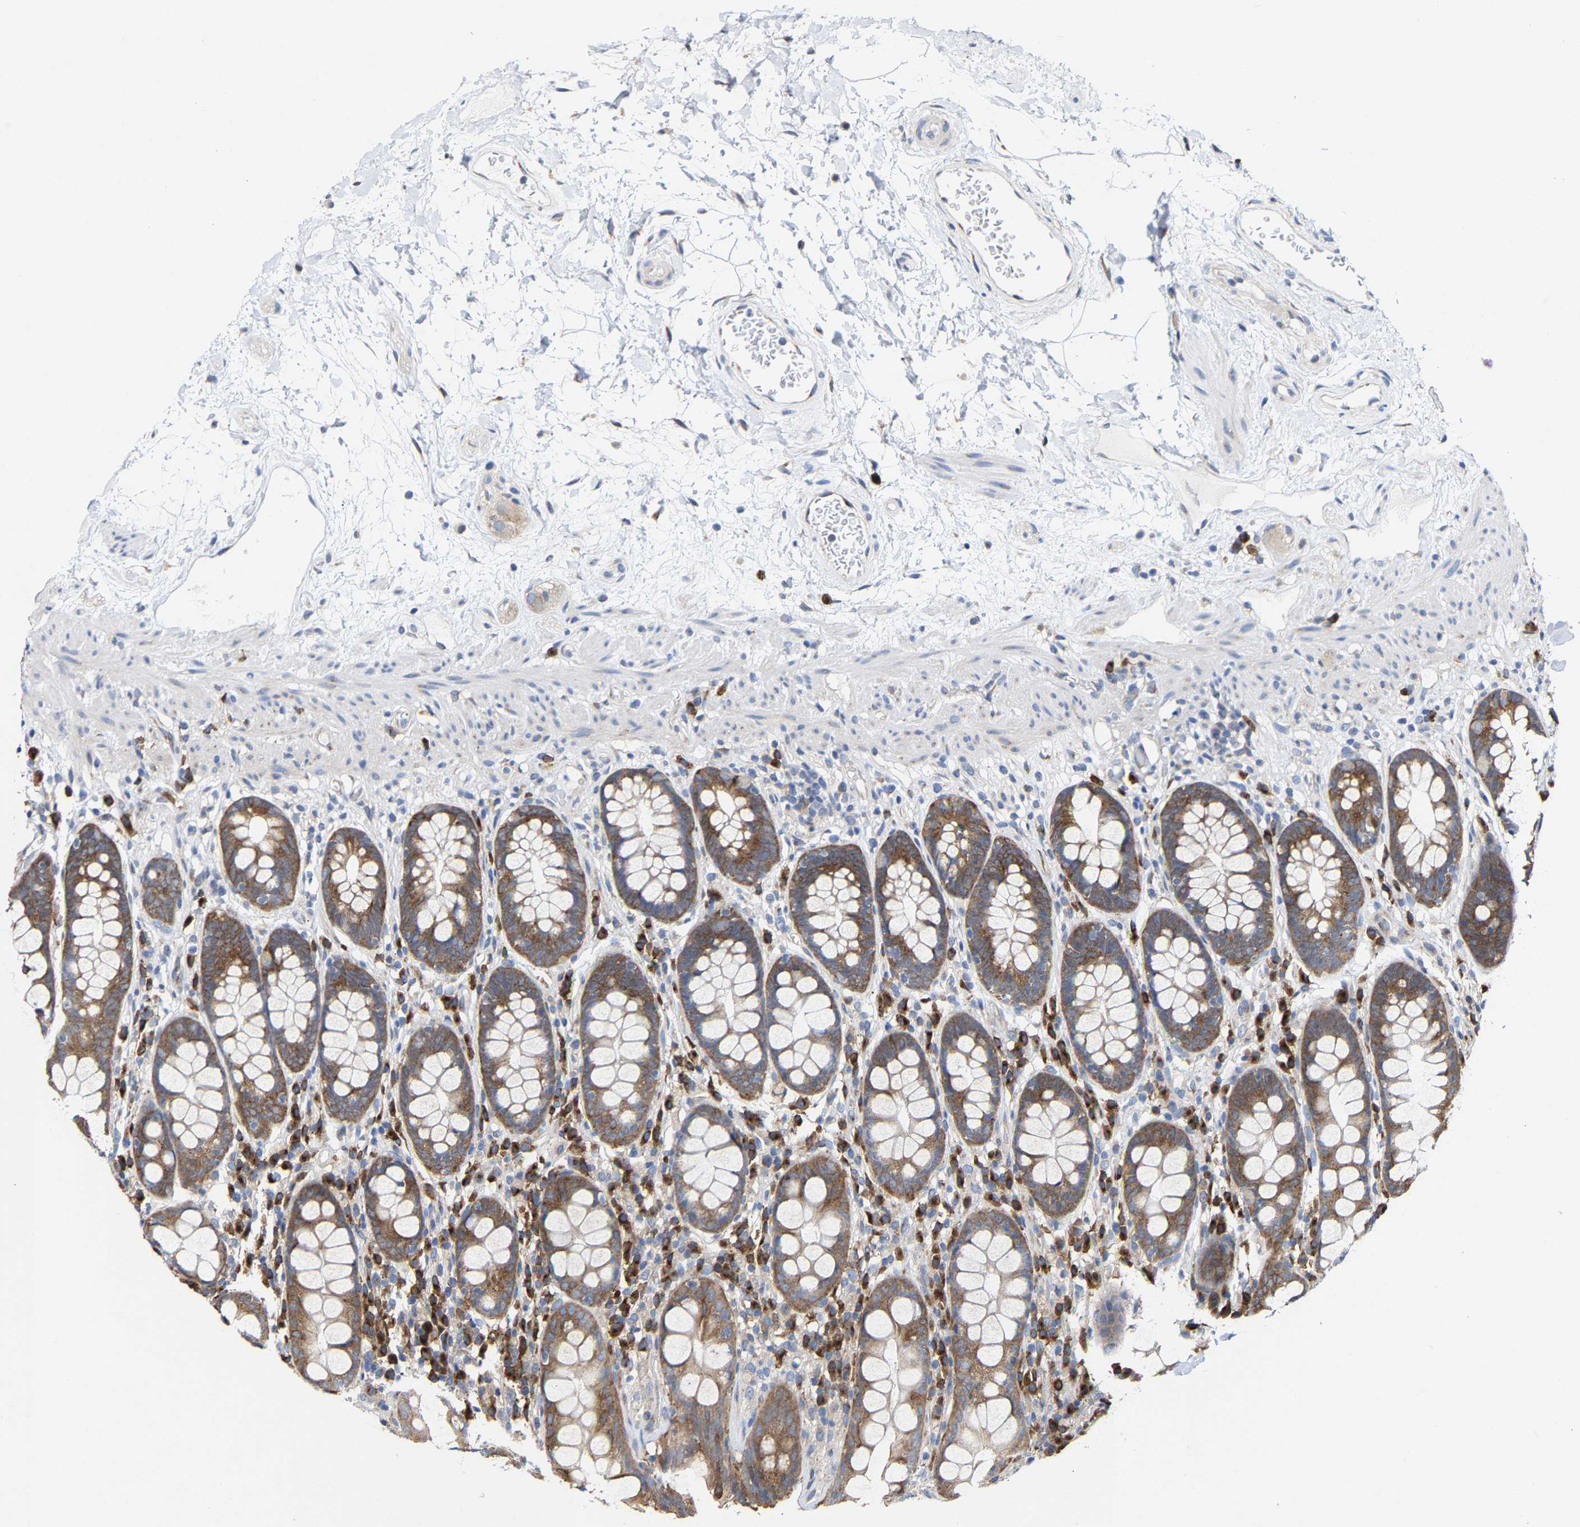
{"staining": {"intensity": "moderate", "quantity": ">75%", "location": "cytoplasmic/membranous"}, "tissue": "rectum", "cell_type": "Glandular cells", "image_type": "normal", "snomed": [{"axis": "morphology", "description": "Normal tissue, NOS"}, {"axis": "topography", "description": "Rectum"}], "caption": "A high-resolution histopathology image shows IHC staining of benign rectum, which reveals moderate cytoplasmic/membranous staining in about >75% of glandular cells. The staining was performed using DAB to visualize the protein expression in brown, while the nuclei were stained in blue with hematoxylin (Magnification: 20x).", "gene": "PPP1R15A", "patient": {"sex": "male", "age": 64}}